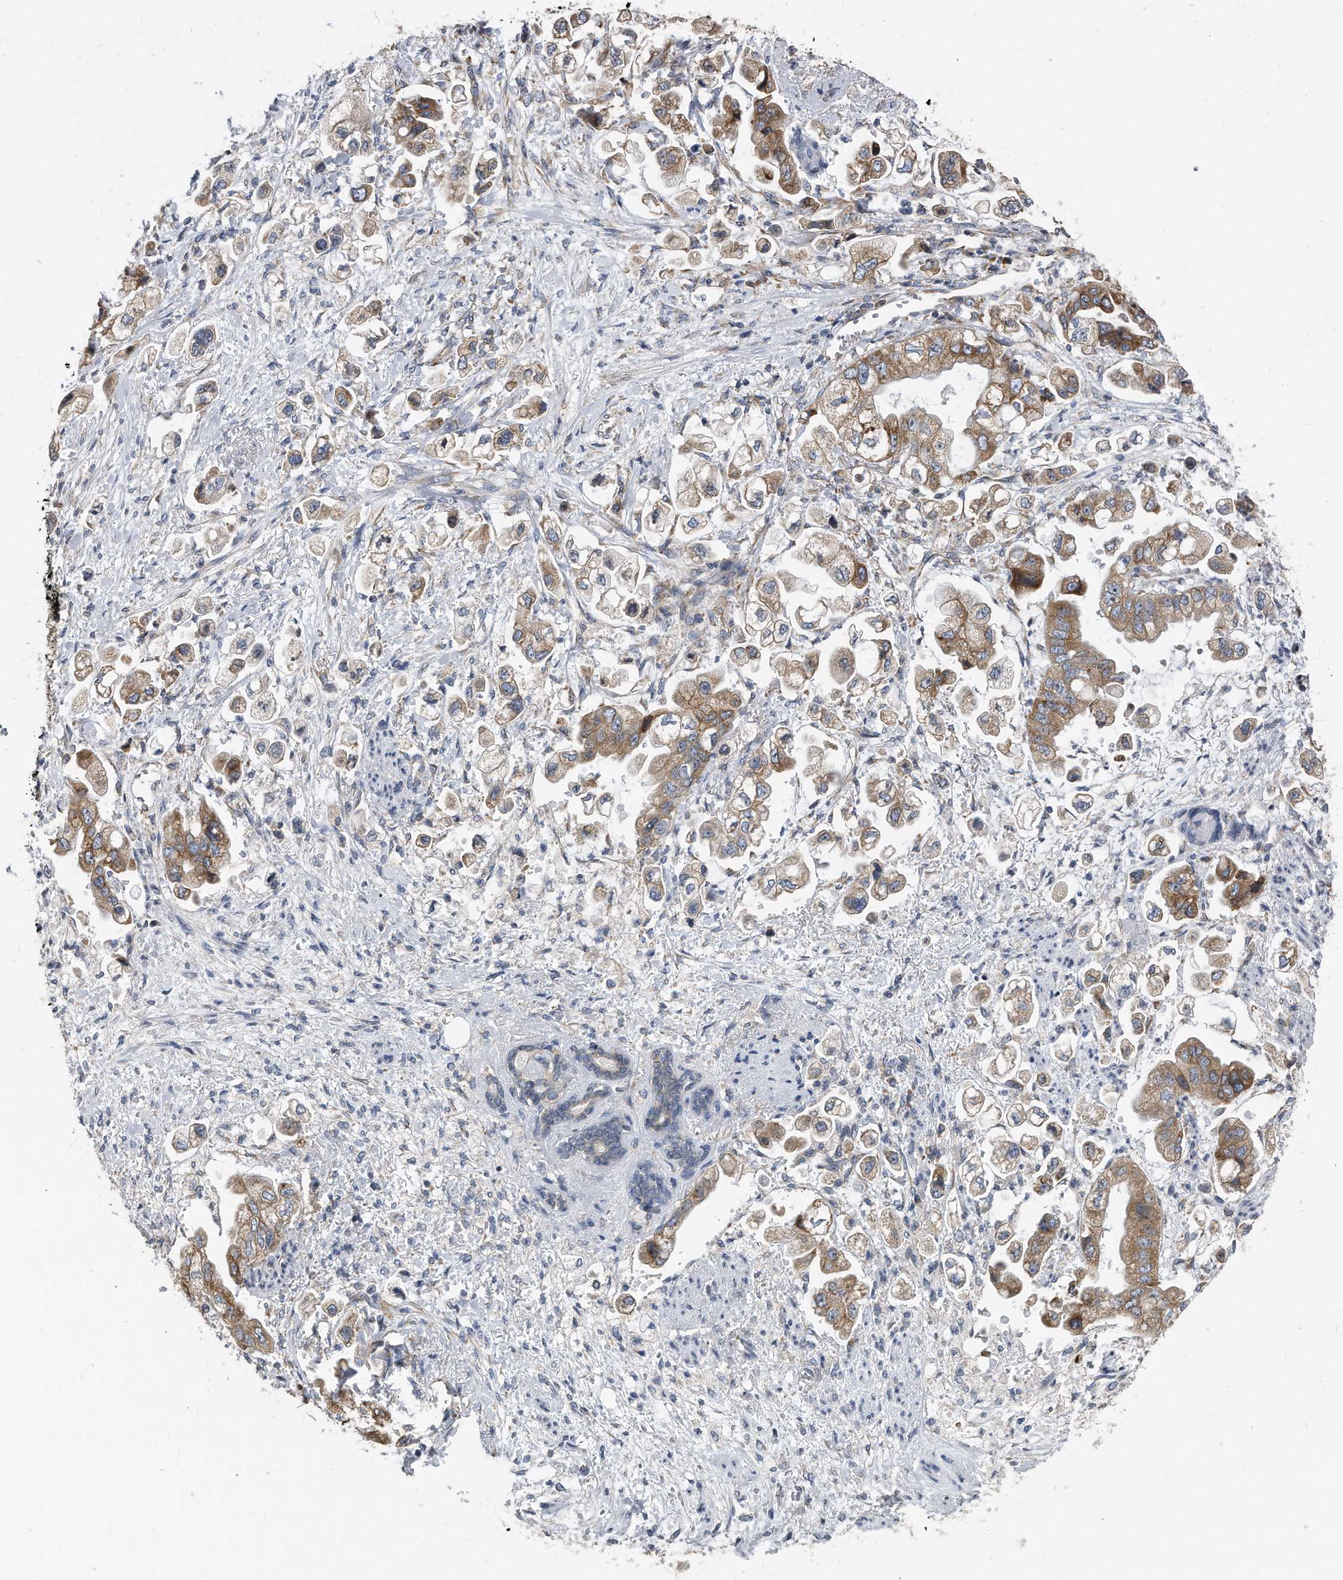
{"staining": {"intensity": "moderate", "quantity": ">75%", "location": "cytoplasmic/membranous"}, "tissue": "stomach cancer", "cell_type": "Tumor cells", "image_type": "cancer", "snomed": [{"axis": "morphology", "description": "Adenocarcinoma, NOS"}, {"axis": "topography", "description": "Stomach"}], "caption": "Protein expression by immunohistochemistry shows moderate cytoplasmic/membranous expression in approximately >75% of tumor cells in stomach adenocarcinoma. Immunohistochemistry stains the protein in brown and the nuclei are stained blue.", "gene": "CCDC47", "patient": {"sex": "male", "age": 62}}